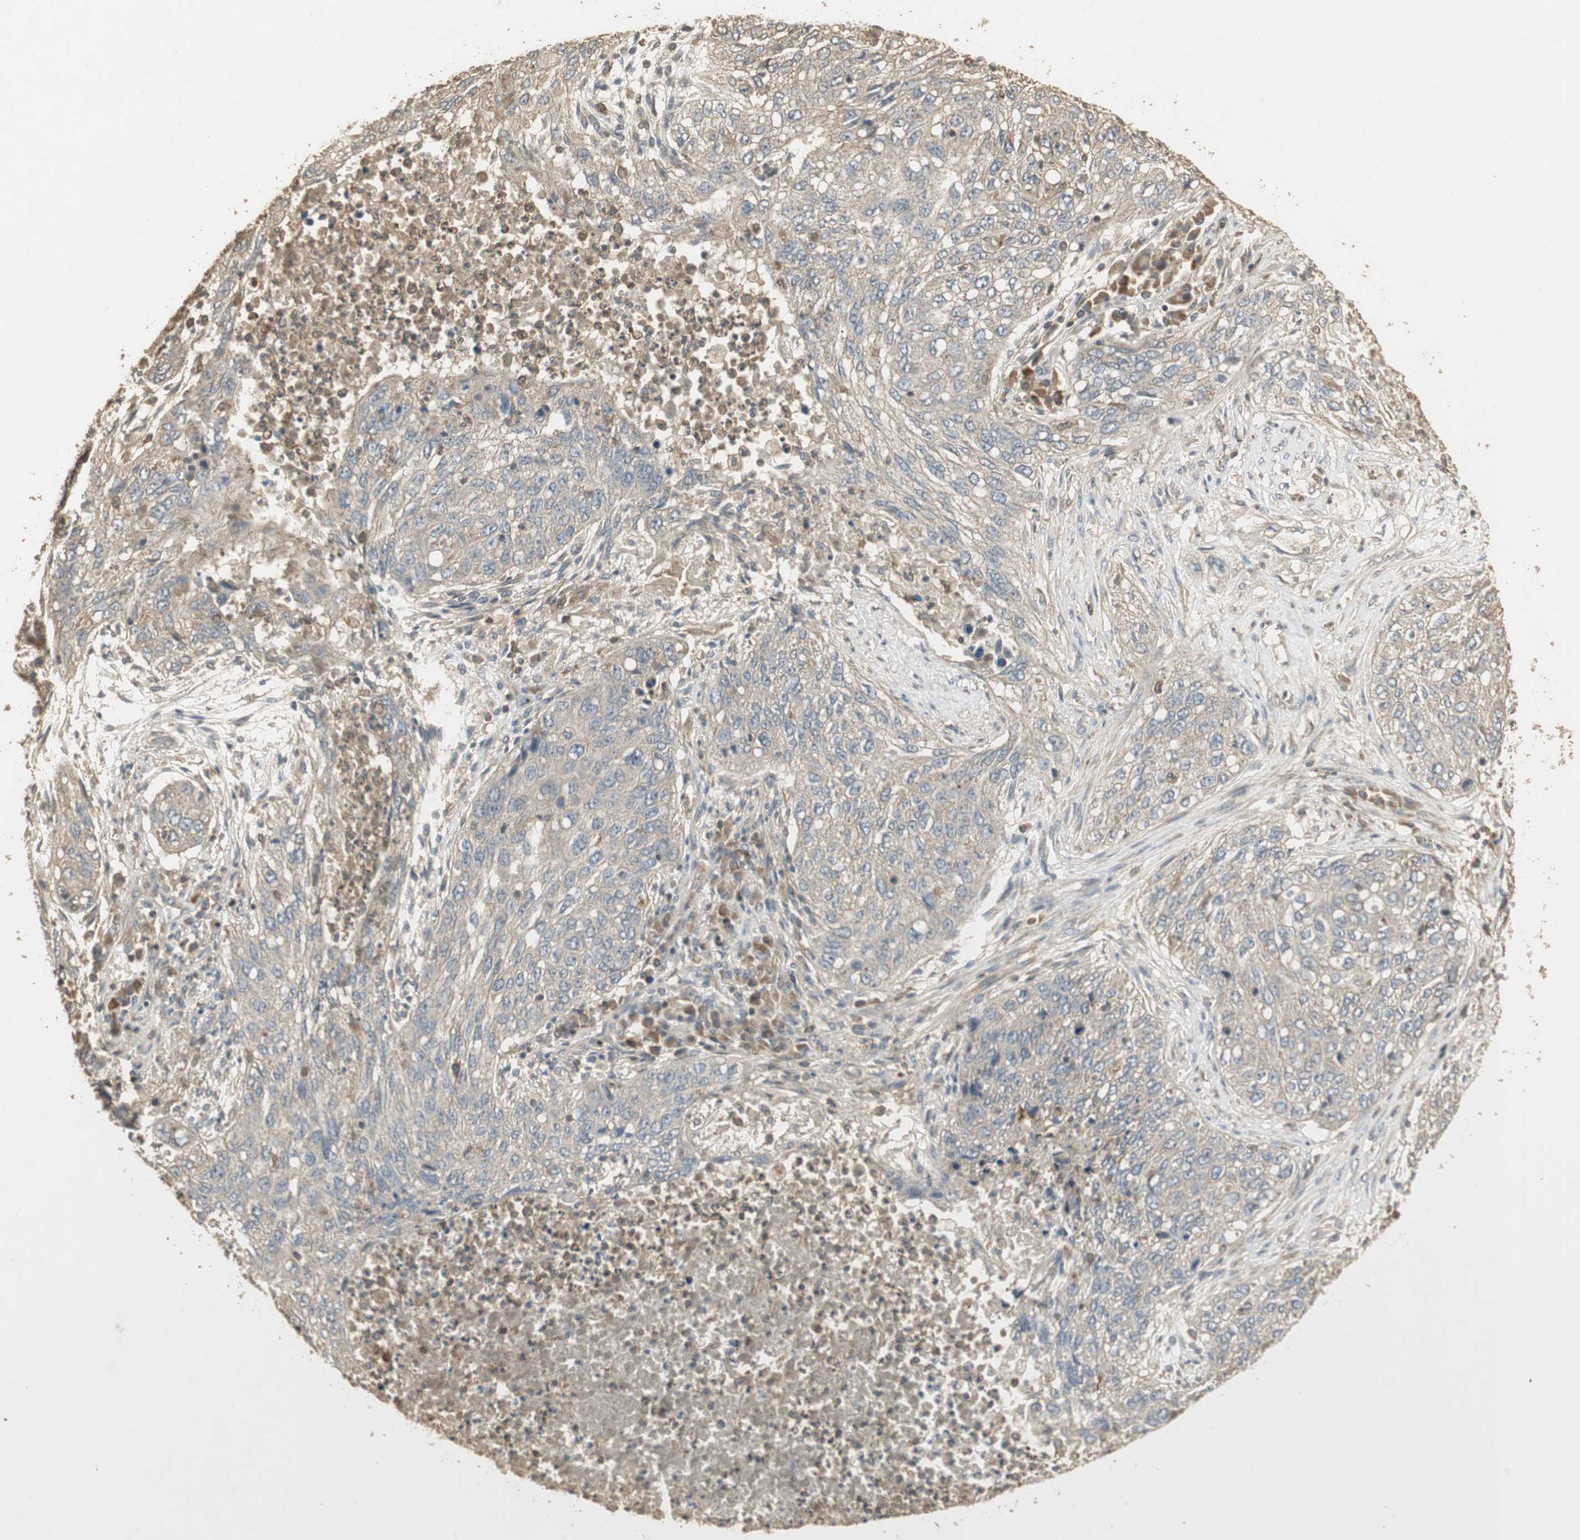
{"staining": {"intensity": "weak", "quantity": "25%-75%", "location": "cytoplasmic/membranous"}, "tissue": "lung cancer", "cell_type": "Tumor cells", "image_type": "cancer", "snomed": [{"axis": "morphology", "description": "Squamous cell carcinoma, NOS"}, {"axis": "topography", "description": "Lung"}], "caption": "The histopathology image reveals immunohistochemical staining of lung squamous cell carcinoma. There is weak cytoplasmic/membranous expression is seen in approximately 25%-75% of tumor cells. The staining is performed using DAB brown chromogen to label protein expression. The nuclei are counter-stained blue using hematoxylin.", "gene": "USP2", "patient": {"sex": "female", "age": 63}}